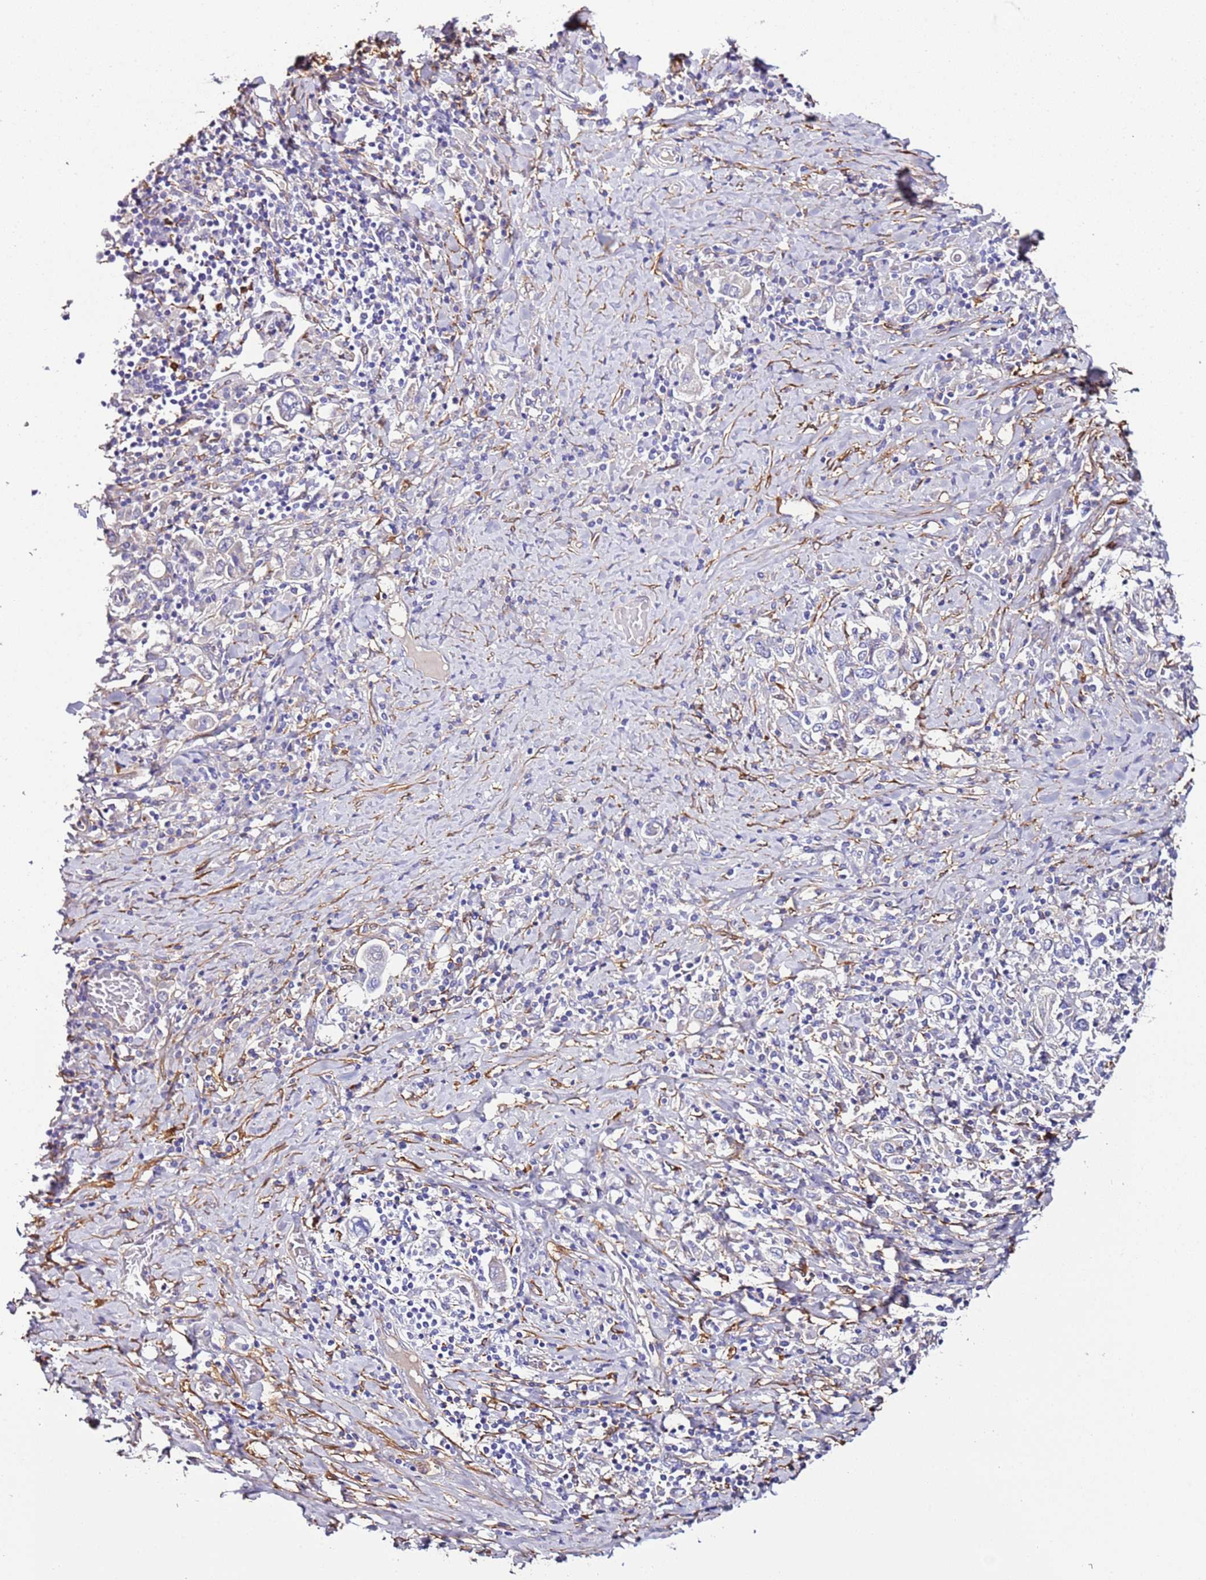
{"staining": {"intensity": "negative", "quantity": "none", "location": "none"}, "tissue": "stomach cancer", "cell_type": "Tumor cells", "image_type": "cancer", "snomed": [{"axis": "morphology", "description": "Adenocarcinoma, NOS"}, {"axis": "topography", "description": "Stomach, upper"}, {"axis": "topography", "description": "Stomach"}], "caption": "High power microscopy image of an immunohistochemistry micrograph of stomach adenocarcinoma, revealing no significant positivity in tumor cells. (Immunohistochemistry, brightfield microscopy, high magnification).", "gene": "FAM174C", "patient": {"sex": "male", "age": 62}}